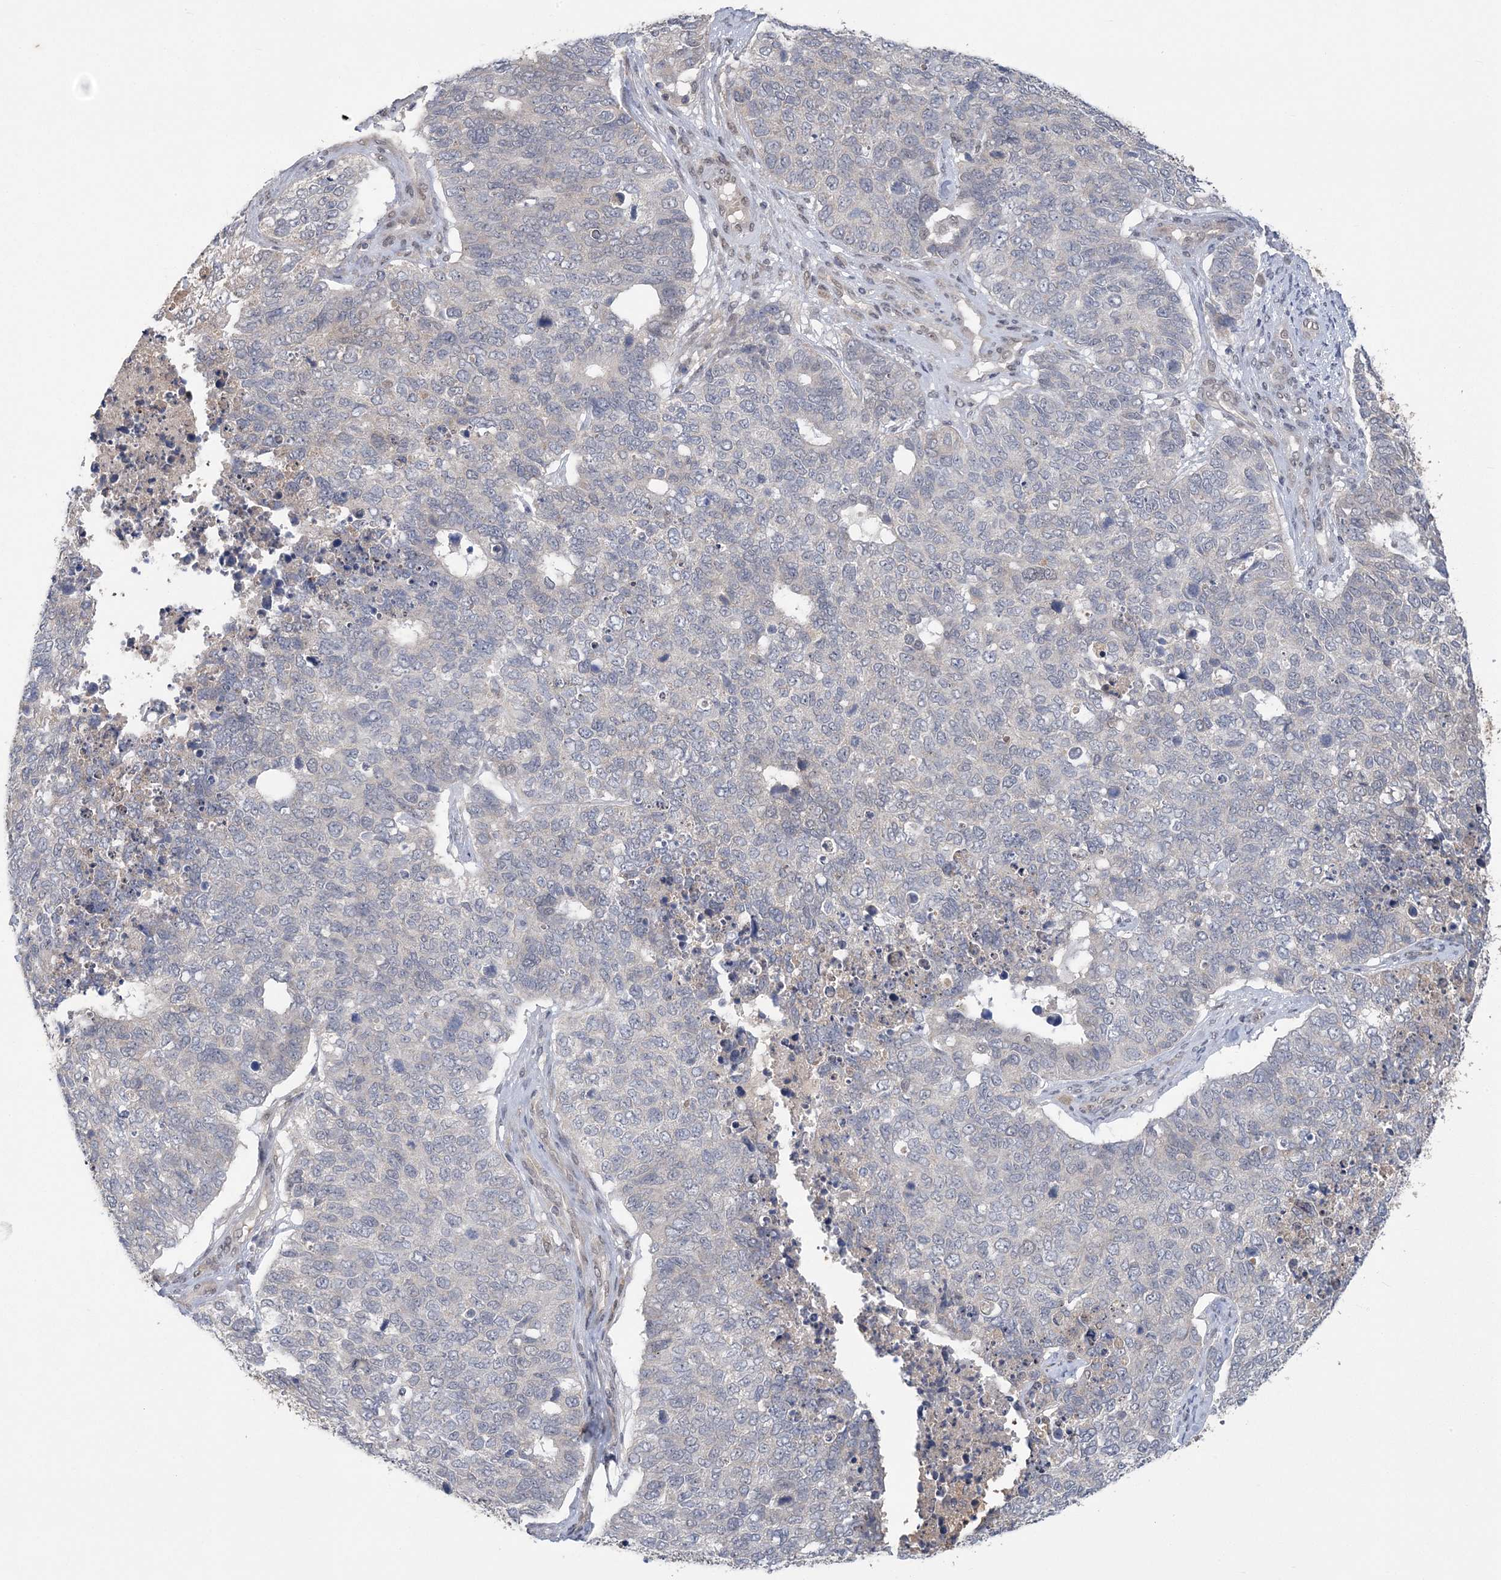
{"staining": {"intensity": "negative", "quantity": "none", "location": "none"}, "tissue": "cervical cancer", "cell_type": "Tumor cells", "image_type": "cancer", "snomed": [{"axis": "morphology", "description": "Squamous cell carcinoma, NOS"}, {"axis": "topography", "description": "Cervix"}], "caption": "Immunohistochemistry (IHC) photomicrograph of cervical cancer stained for a protein (brown), which reveals no expression in tumor cells.", "gene": "ZBTB7A", "patient": {"sex": "female", "age": 63}}